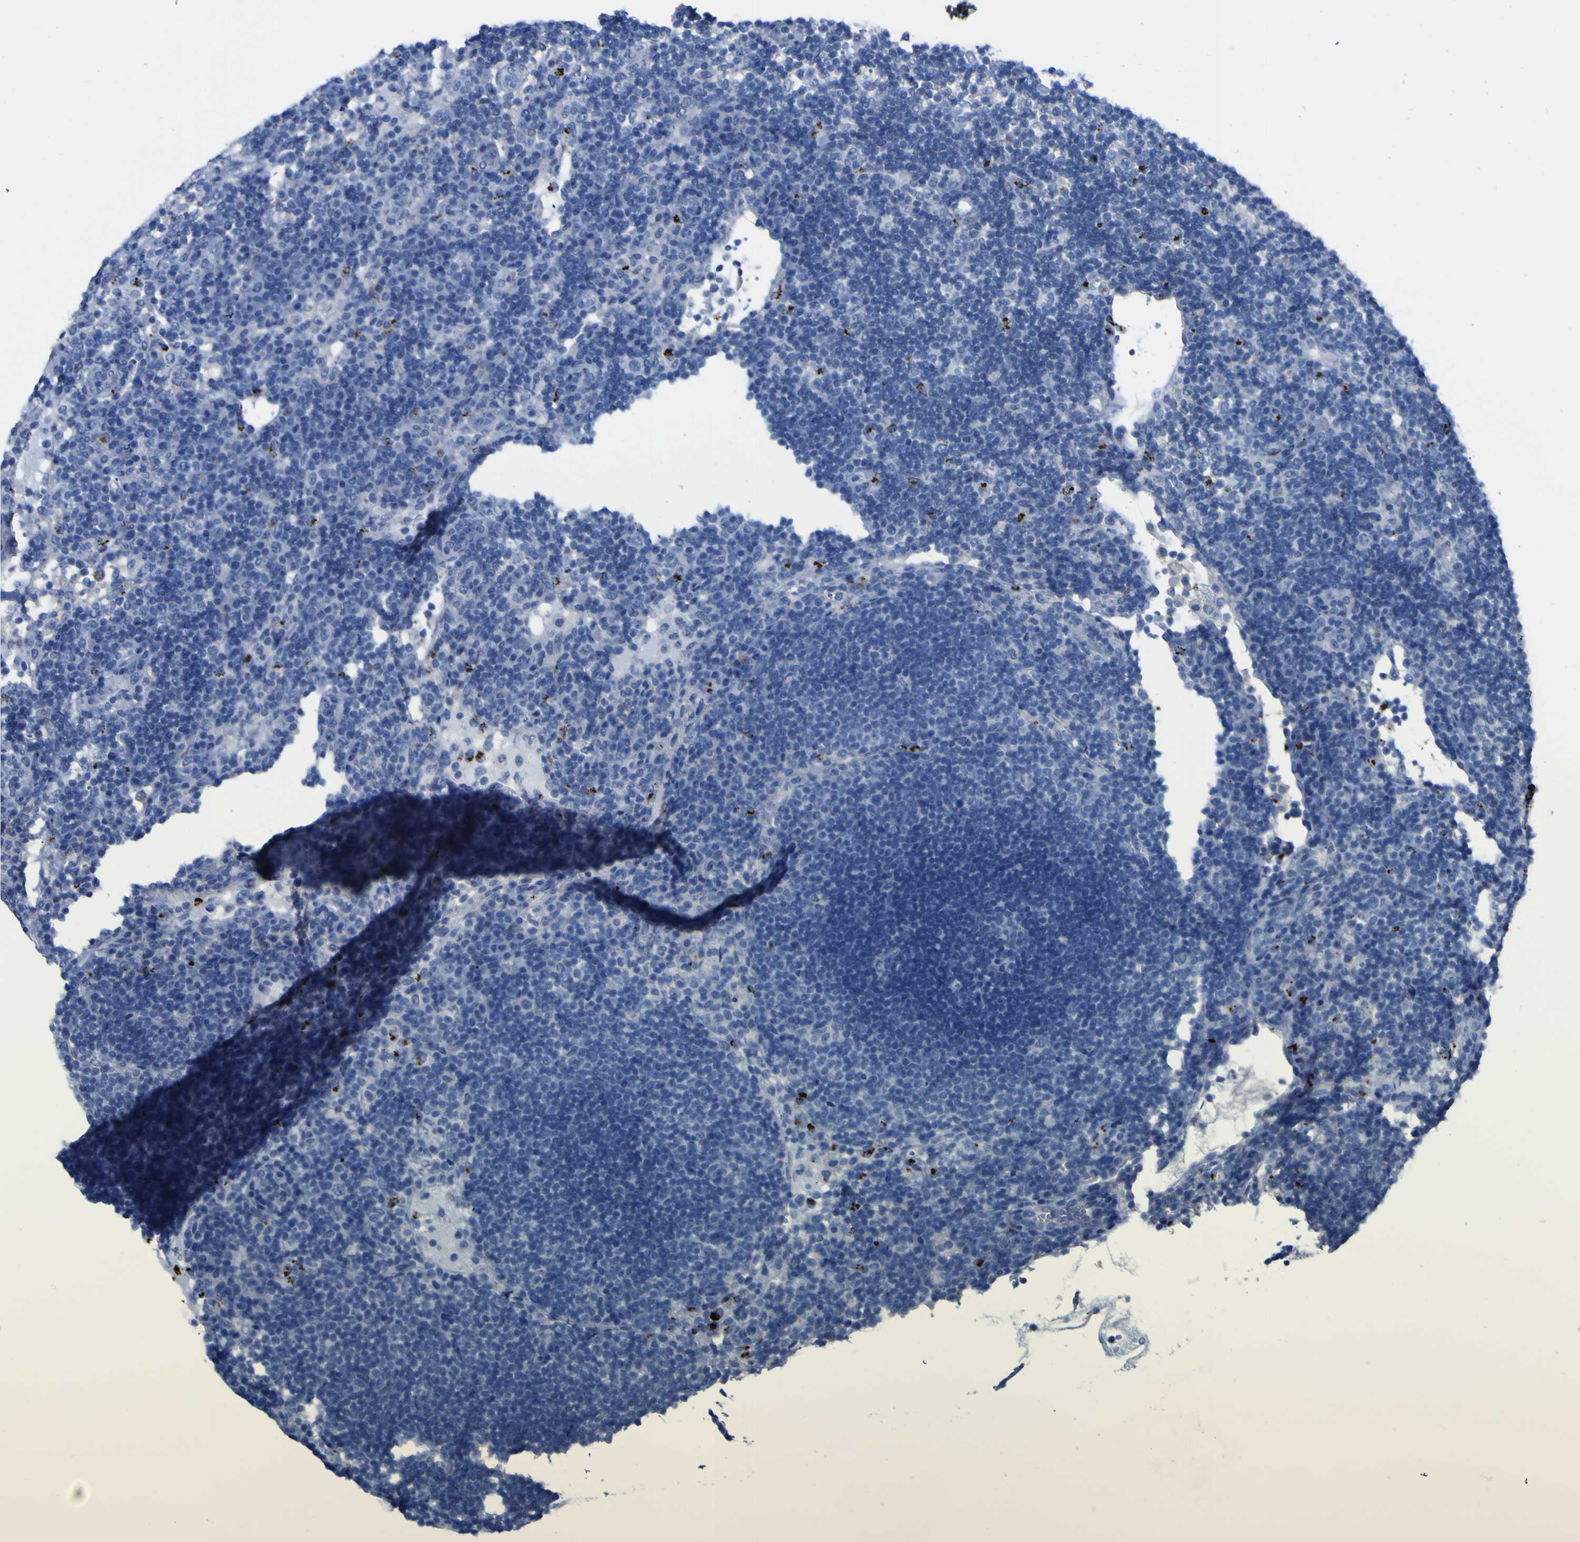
{"staining": {"intensity": "negative", "quantity": "none", "location": "none"}, "tissue": "lymph node", "cell_type": "Germinal center cells", "image_type": "normal", "snomed": [{"axis": "morphology", "description": "Normal tissue, NOS"}, {"axis": "topography", "description": "Lymph node"}], "caption": "Human lymph node stained for a protein using immunohistochemistry reveals no staining in germinal center cells.", "gene": "AGO4", "patient": {"sex": "female", "age": 53}}